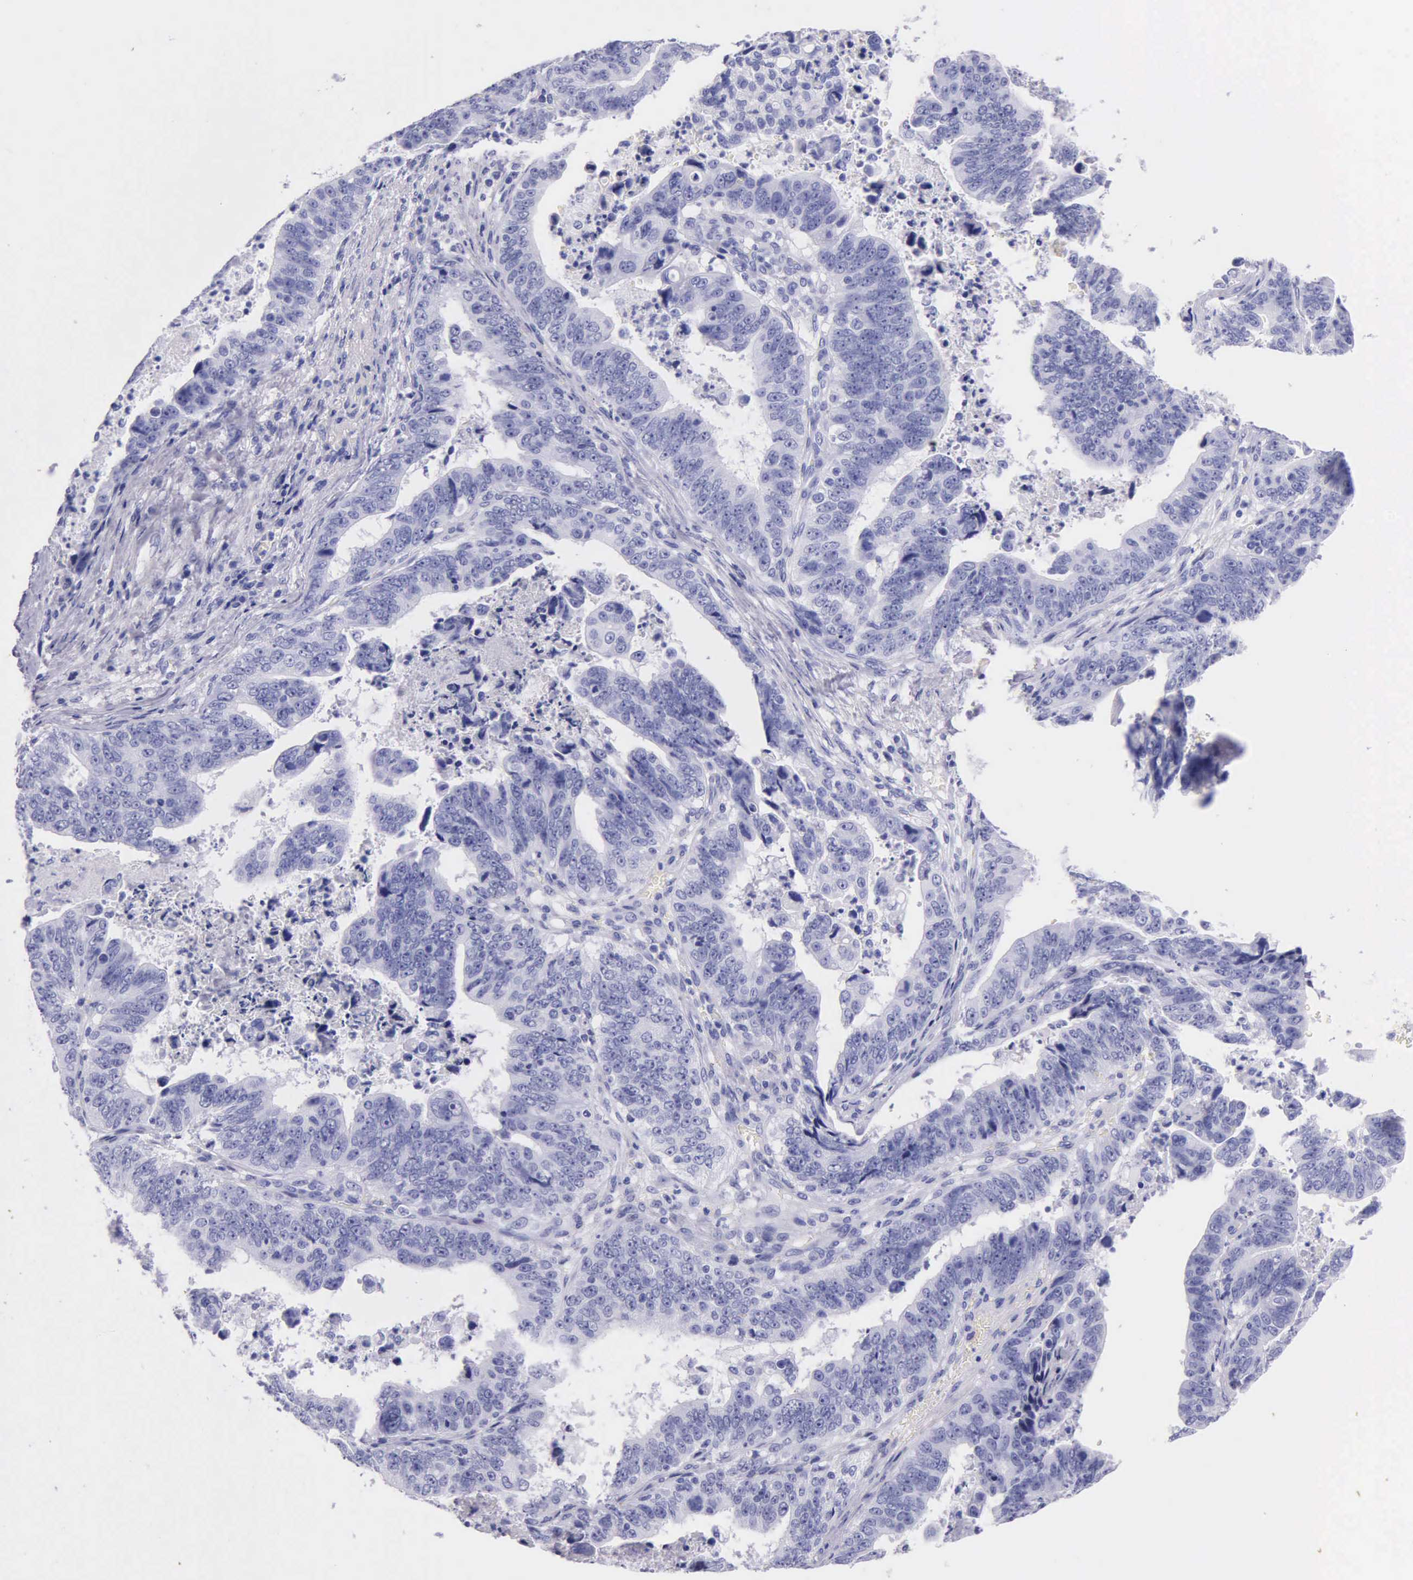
{"staining": {"intensity": "negative", "quantity": "none", "location": "none"}, "tissue": "stomach cancer", "cell_type": "Tumor cells", "image_type": "cancer", "snomed": [{"axis": "morphology", "description": "Adenocarcinoma, NOS"}, {"axis": "topography", "description": "Stomach, upper"}], "caption": "Immunohistochemistry (IHC) histopathology image of neoplastic tissue: stomach adenocarcinoma stained with DAB displays no significant protein positivity in tumor cells.", "gene": "KLK3", "patient": {"sex": "female", "age": 50}}